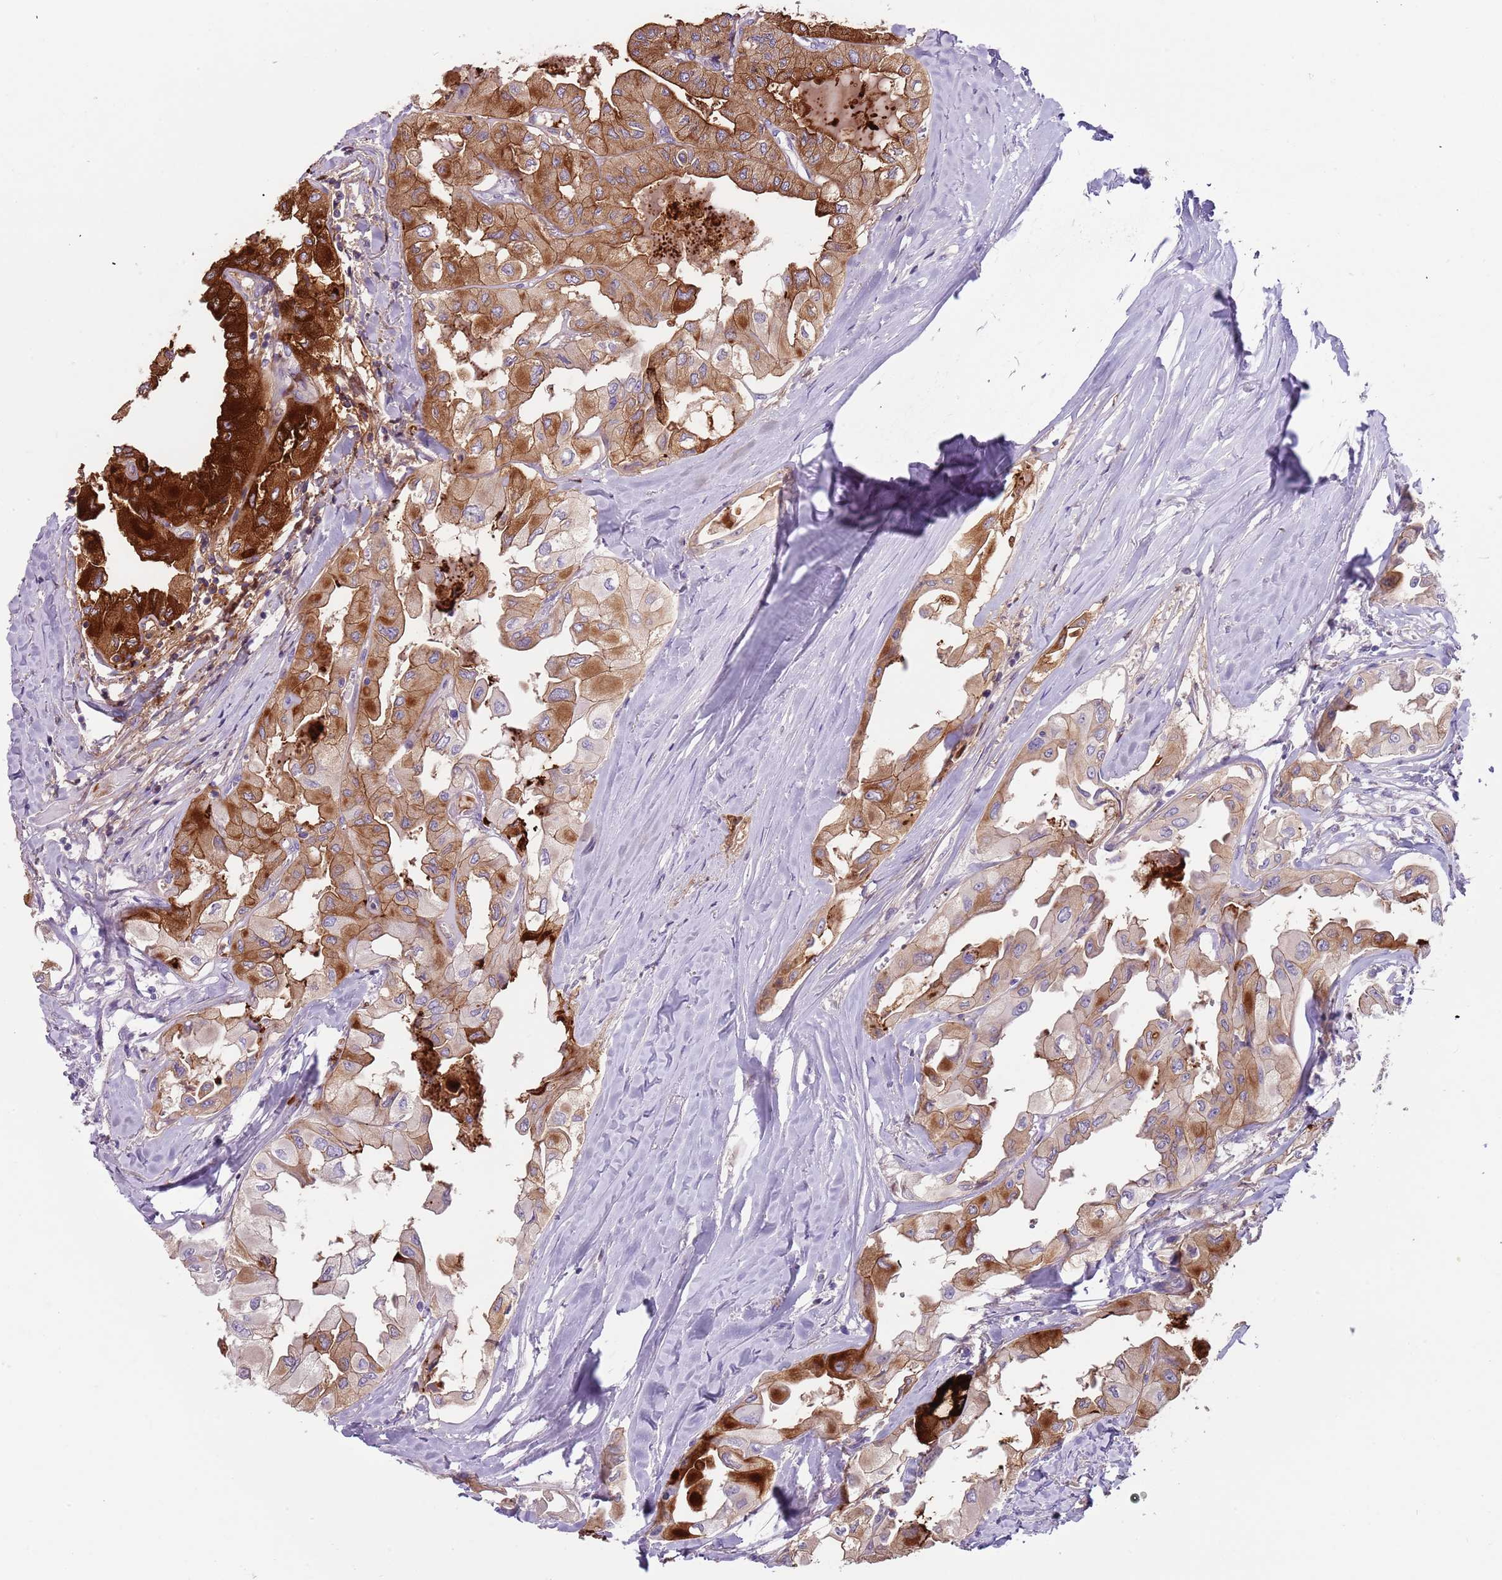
{"staining": {"intensity": "strong", "quantity": "25%-75%", "location": "cytoplasmic/membranous"}, "tissue": "thyroid cancer", "cell_type": "Tumor cells", "image_type": "cancer", "snomed": [{"axis": "morphology", "description": "Normal tissue, NOS"}, {"axis": "morphology", "description": "Papillary adenocarcinoma, NOS"}, {"axis": "topography", "description": "Thyroid gland"}], "caption": "An image showing strong cytoplasmic/membranous expression in about 25%-75% of tumor cells in thyroid cancer, as visualized by brown immunohistochemical staining.", "gene": "C2CD3", "patient": {"sex": "female", "age": 59}}